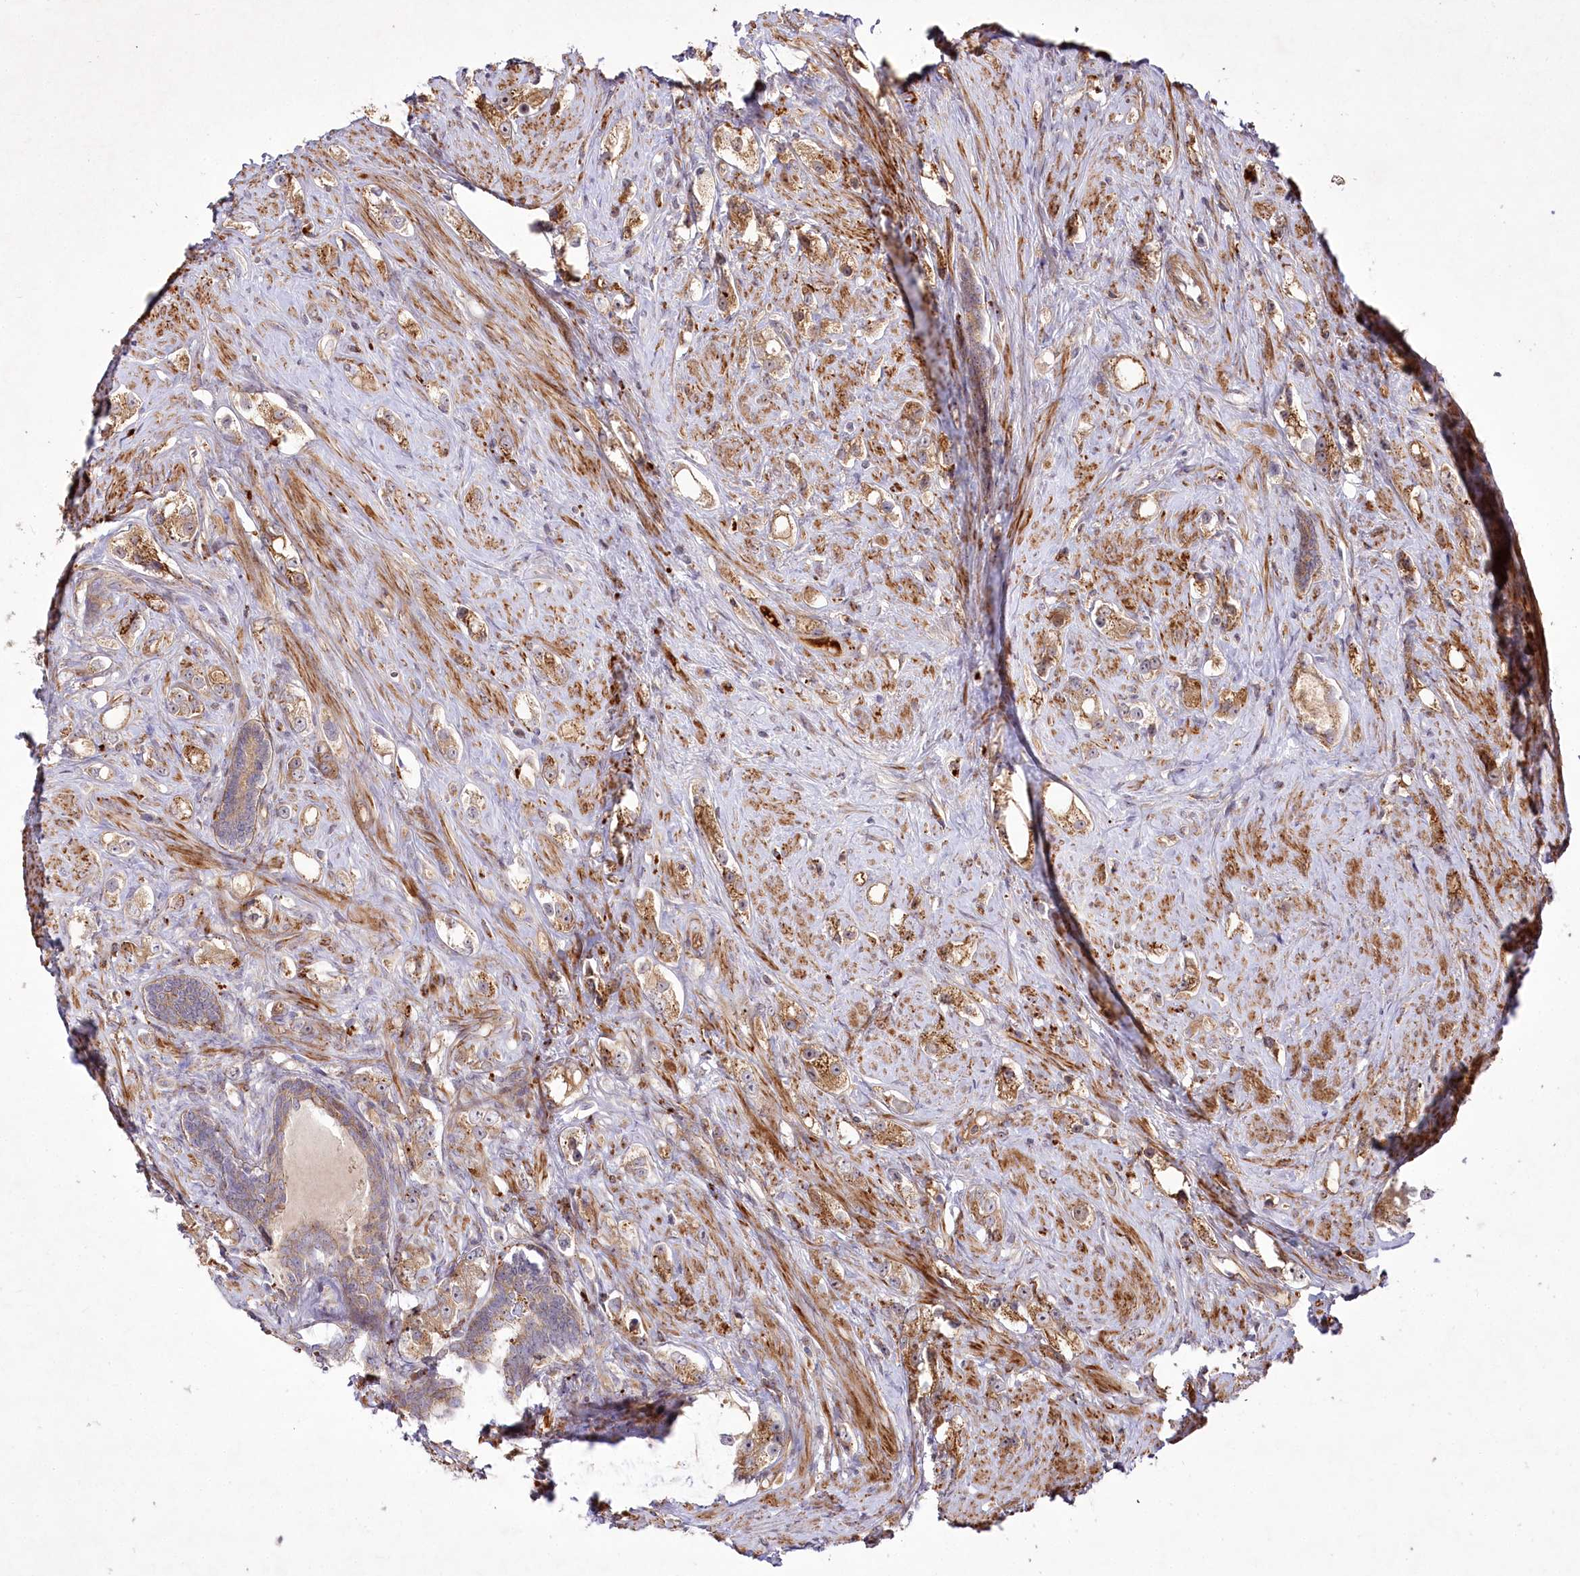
{"staining": {"intensity": "moderate", "quantity": ">75%", "location": "cytoplasmic/membranous"}, "tissue": "prostate cancer", "cell_type": "Tumor cells", "image_type": "cancer", "snomed": [{"axis": "morphology", "description": "Adenocarcinoma, High grade"}, {"axis": "topography", "description": "Prostate"}], "caption": "Approximately >75% of tumor cells in human prostate cancer (high-grade adenocarcinoma) reveal moderate cytoplasmic/membranous protein expression as visualized by brown immunohistochemical staining.", "gene": "PSTK", "patient": {"sex": "male", "age": 63}}